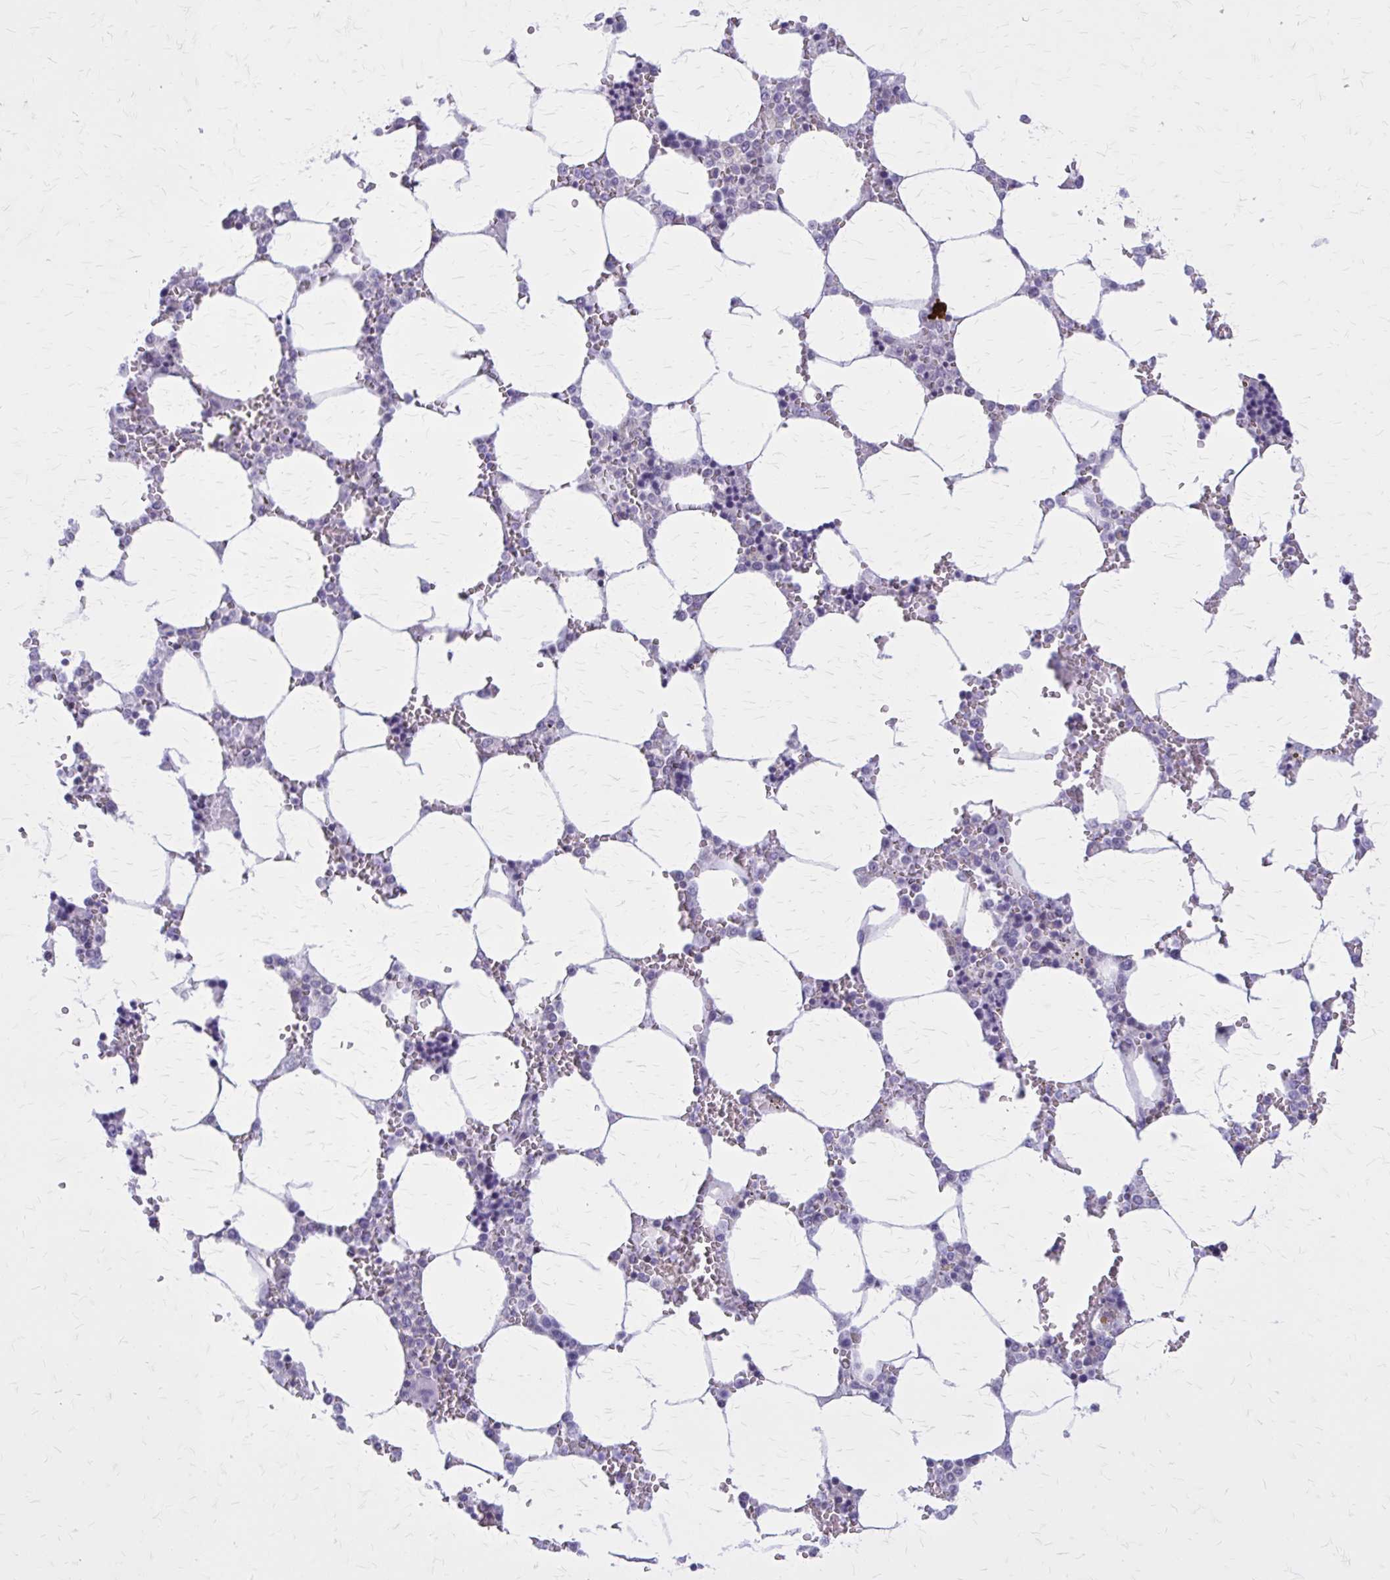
{"staining": {"intensity": "negative", "quantity": "none", "location": "none"}, "tissue": "bone marrow", "cell_type": "Hematopoietic cells", "image_type": "normal", "snomed": [{"axis": "morphology", "description": "Normal tissue, NOS"}, {"axis": "topography", "description": "Bone marrow"}], "caption": "Immunohistochemical staining of normal human bone marrow demonstrates no significant expression in hematopoietic cells.", "gene": "PITPNM1", "patient": {"sex": "male", "age": 64}}